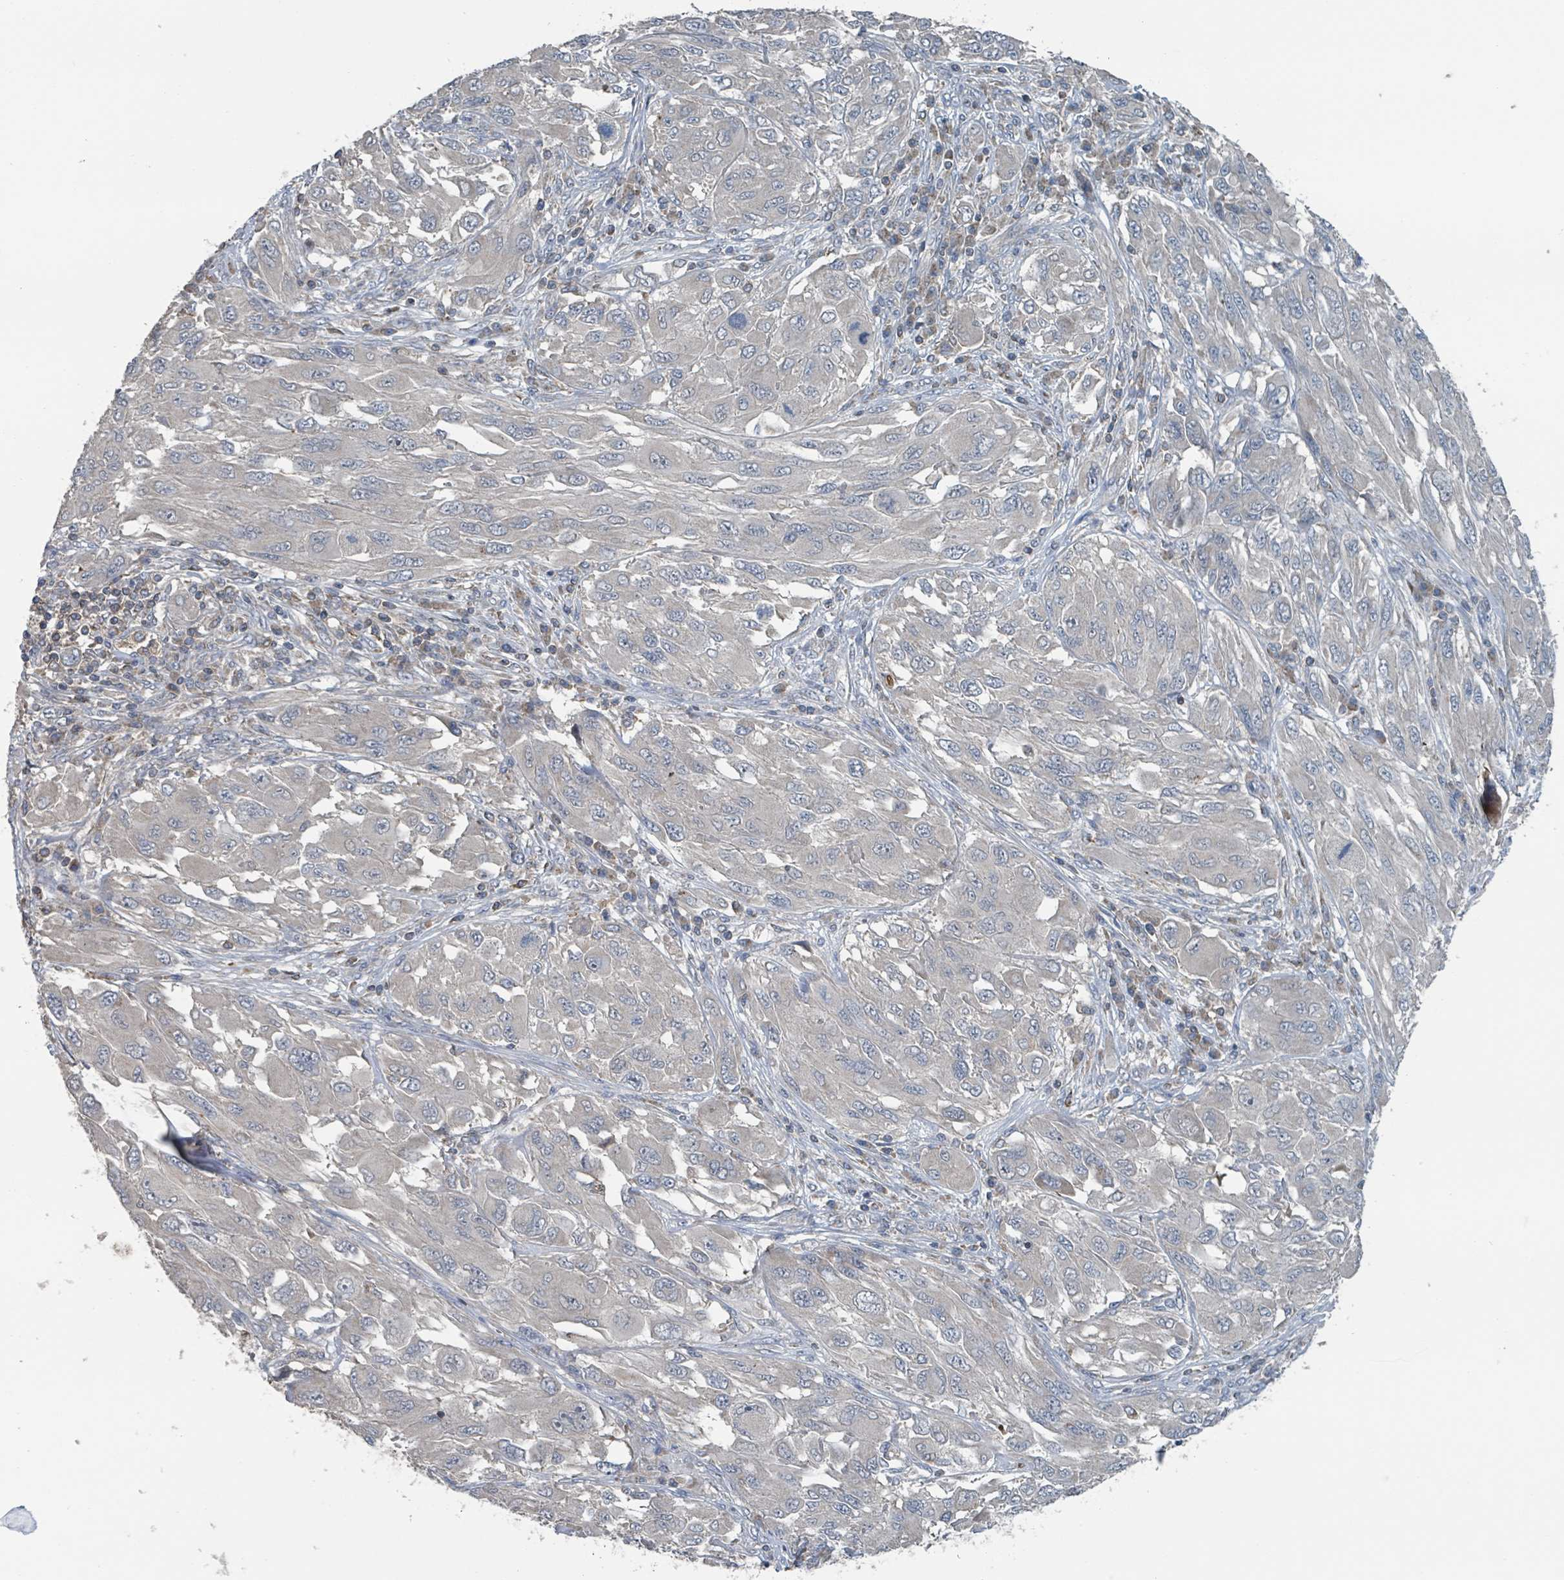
{"staining": {"intensity": "negative", "quantity": "none", "location": "none"}, "tissue": "melanoma", "cell_type": "Tumor cells", "image_type": "cancer", "snomed": [{"axis": "morphology", "description": "Malignant melanoma, NOS"}, {"axis": "topography", "description": "Skin"}], "caption": "Malignant melanoma was stained to show a protein in brown. There is no significant positivity in tumor cells. (Brightfield microscopy of DAB immunohistochemistry at high magnification).", "gene": "ACBD4", "patient": {"sex": "female", "age": 91}}